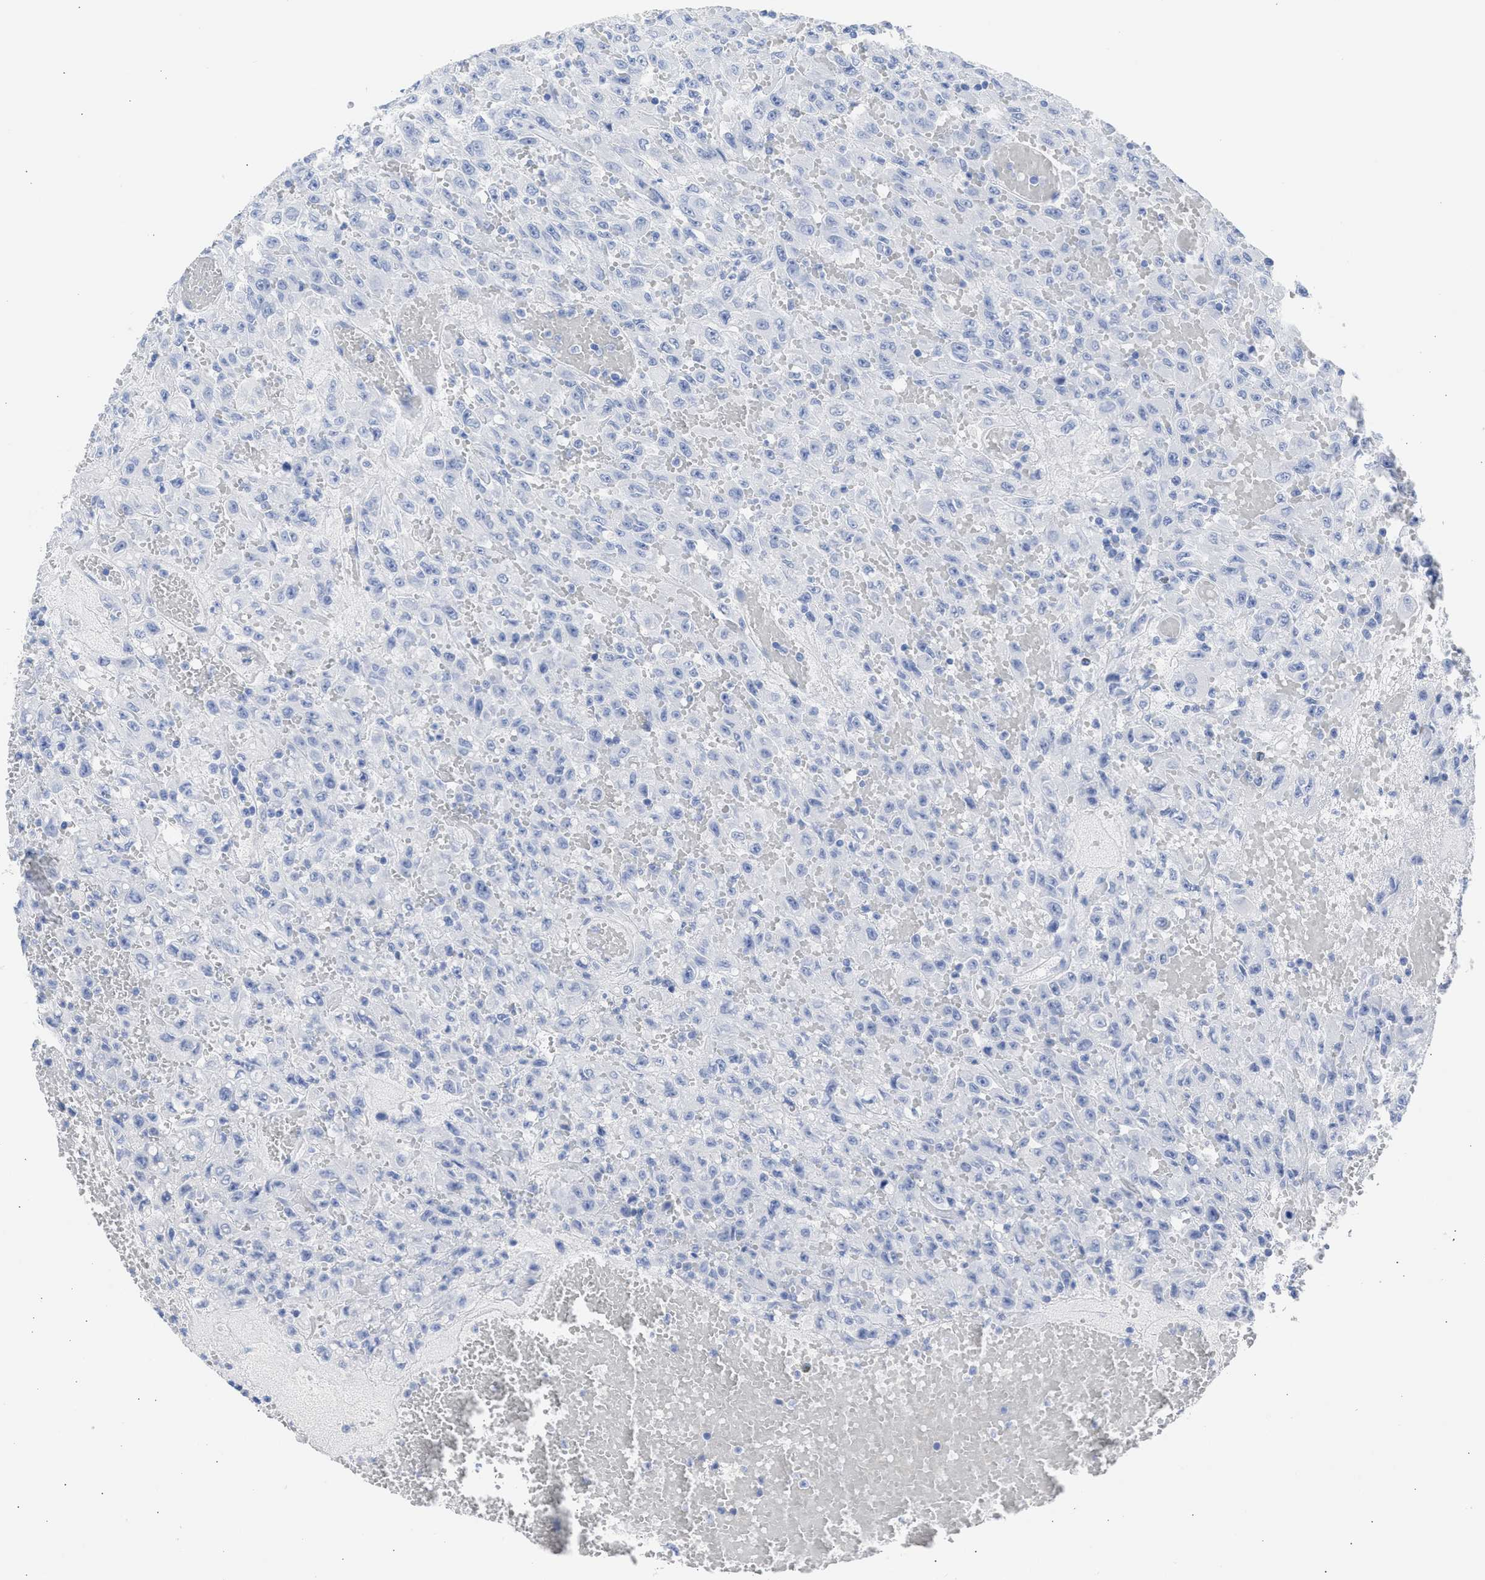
{"staining": {"intensity": "negative", "quantity": "none", "location": "none"}, "tissue": "urothelial cancer", "cell_type": "Tumor cells", "image_type": "cancer", "snomed": [{"axis": "morphology", "description": "Urothelial carcinoma, High grade"}, {"axis": "topography", "description": "Urinary bladder"}], "caption": "This is an immunohistochemistry (IHC) photomicrograph of urothelial cancer. There is no expression in tumor cells.", "gene": "NCAM1", "patient": {"sex": "male", "age": 46}}